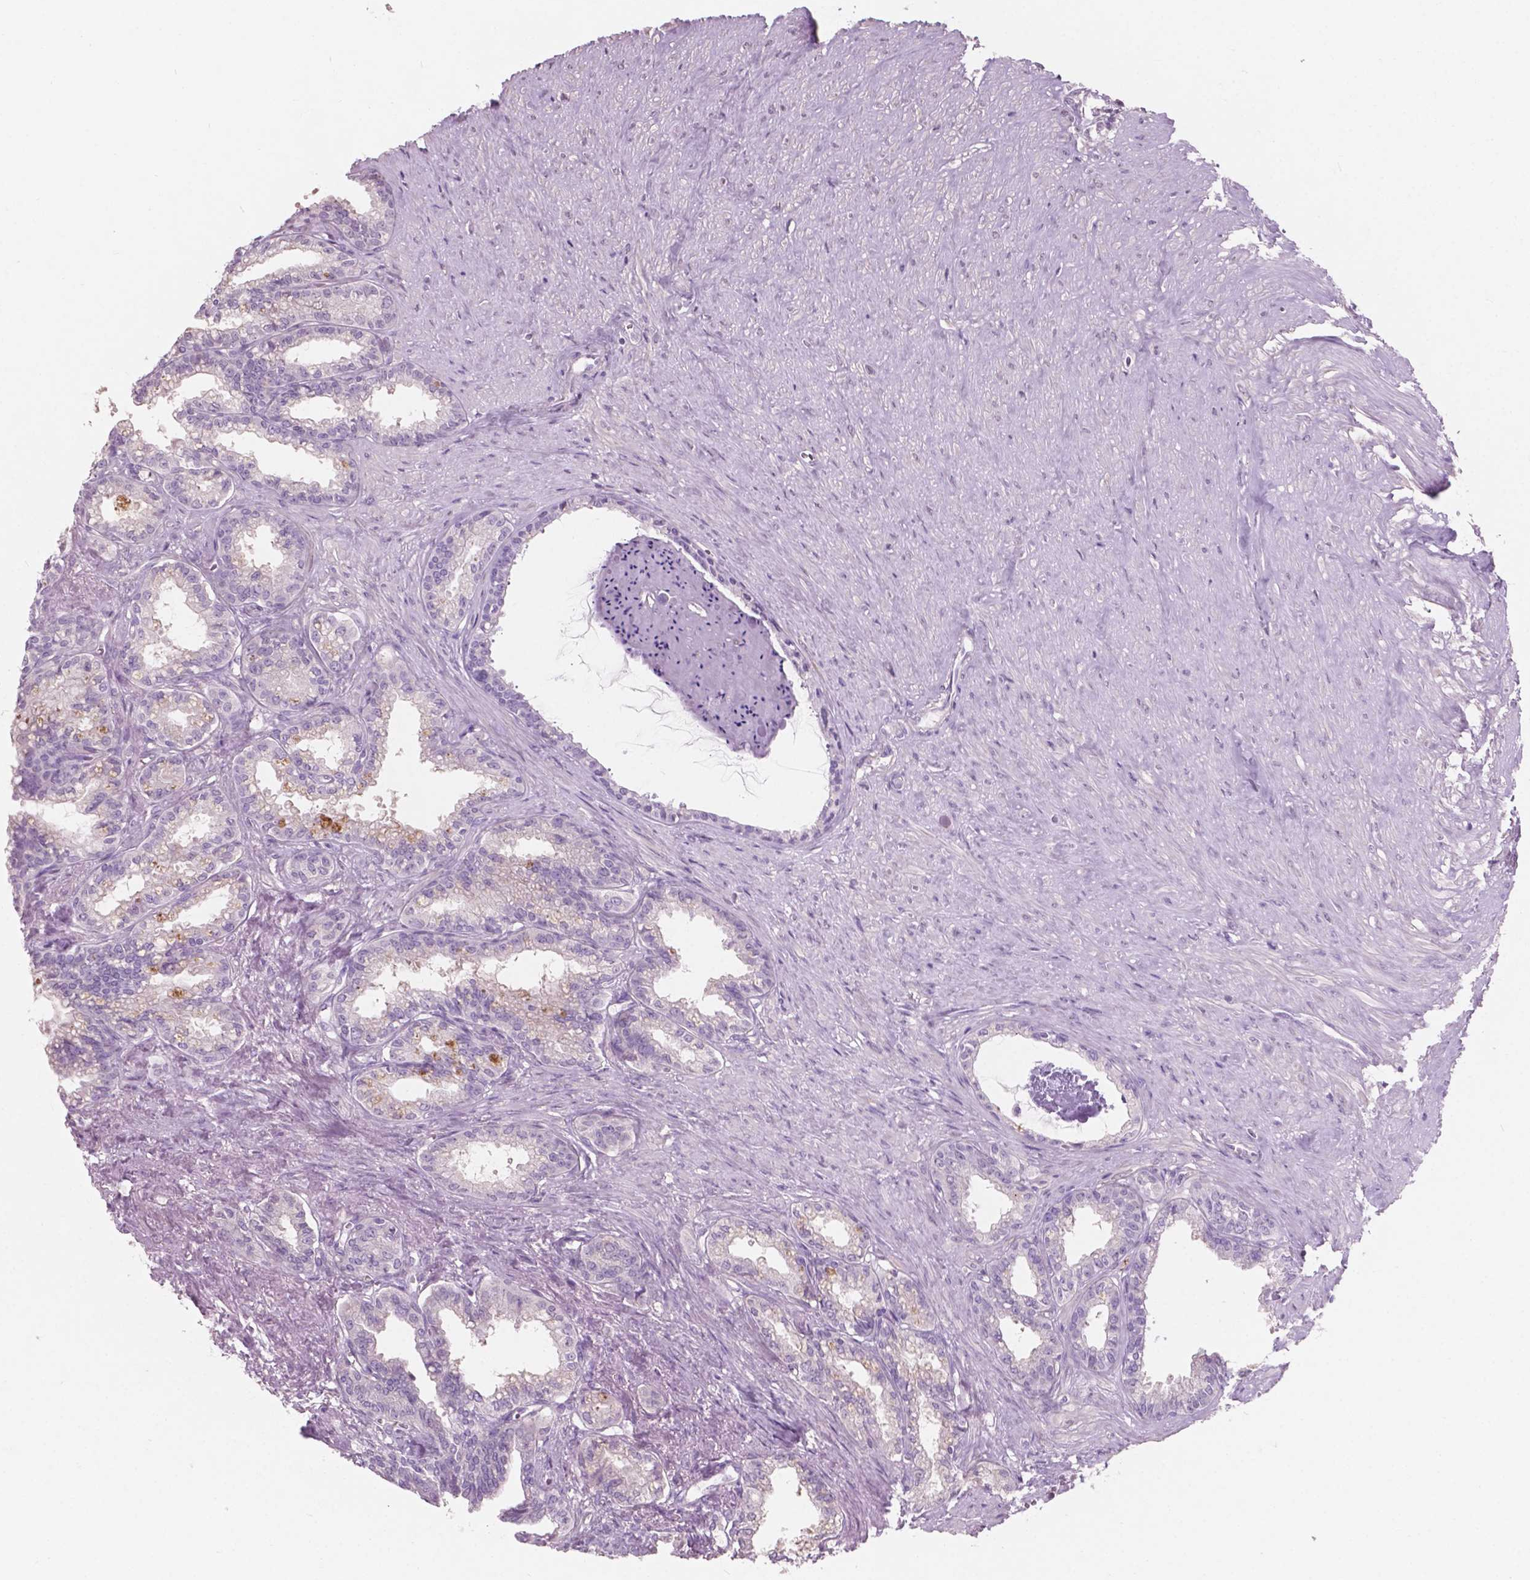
{"staining": {"intensity": "negative", "quantity": "none", "location": "none"}, "tissue": "seminal vesicle", "cell_type": "Glandular cells", "image_type": "normal", "snomed": [{"axis": "morphology", "description": "Normal tissue, NOS"}, {"axis": "morphology", "description": "Urothelial carcinoma, NOS"}, {"axis": "topography", "description": "Urinary bladder"}, {"axis": "topography", "description": "Seminal veicle"}], "caption": "High power microscopy photomicrograph of an immunohistochemistry (IHC) photomicrograph of unremarkable seminal vesicle, revealing no significant expression in glandular cells. The staining is performed using DAB (3,3'-diaminobenzidine) brown chromogen with nuclei counter-stained in using hematoxylin.", "gene": "AWAT1", "patient": {"sex": "male", "age": 76}}